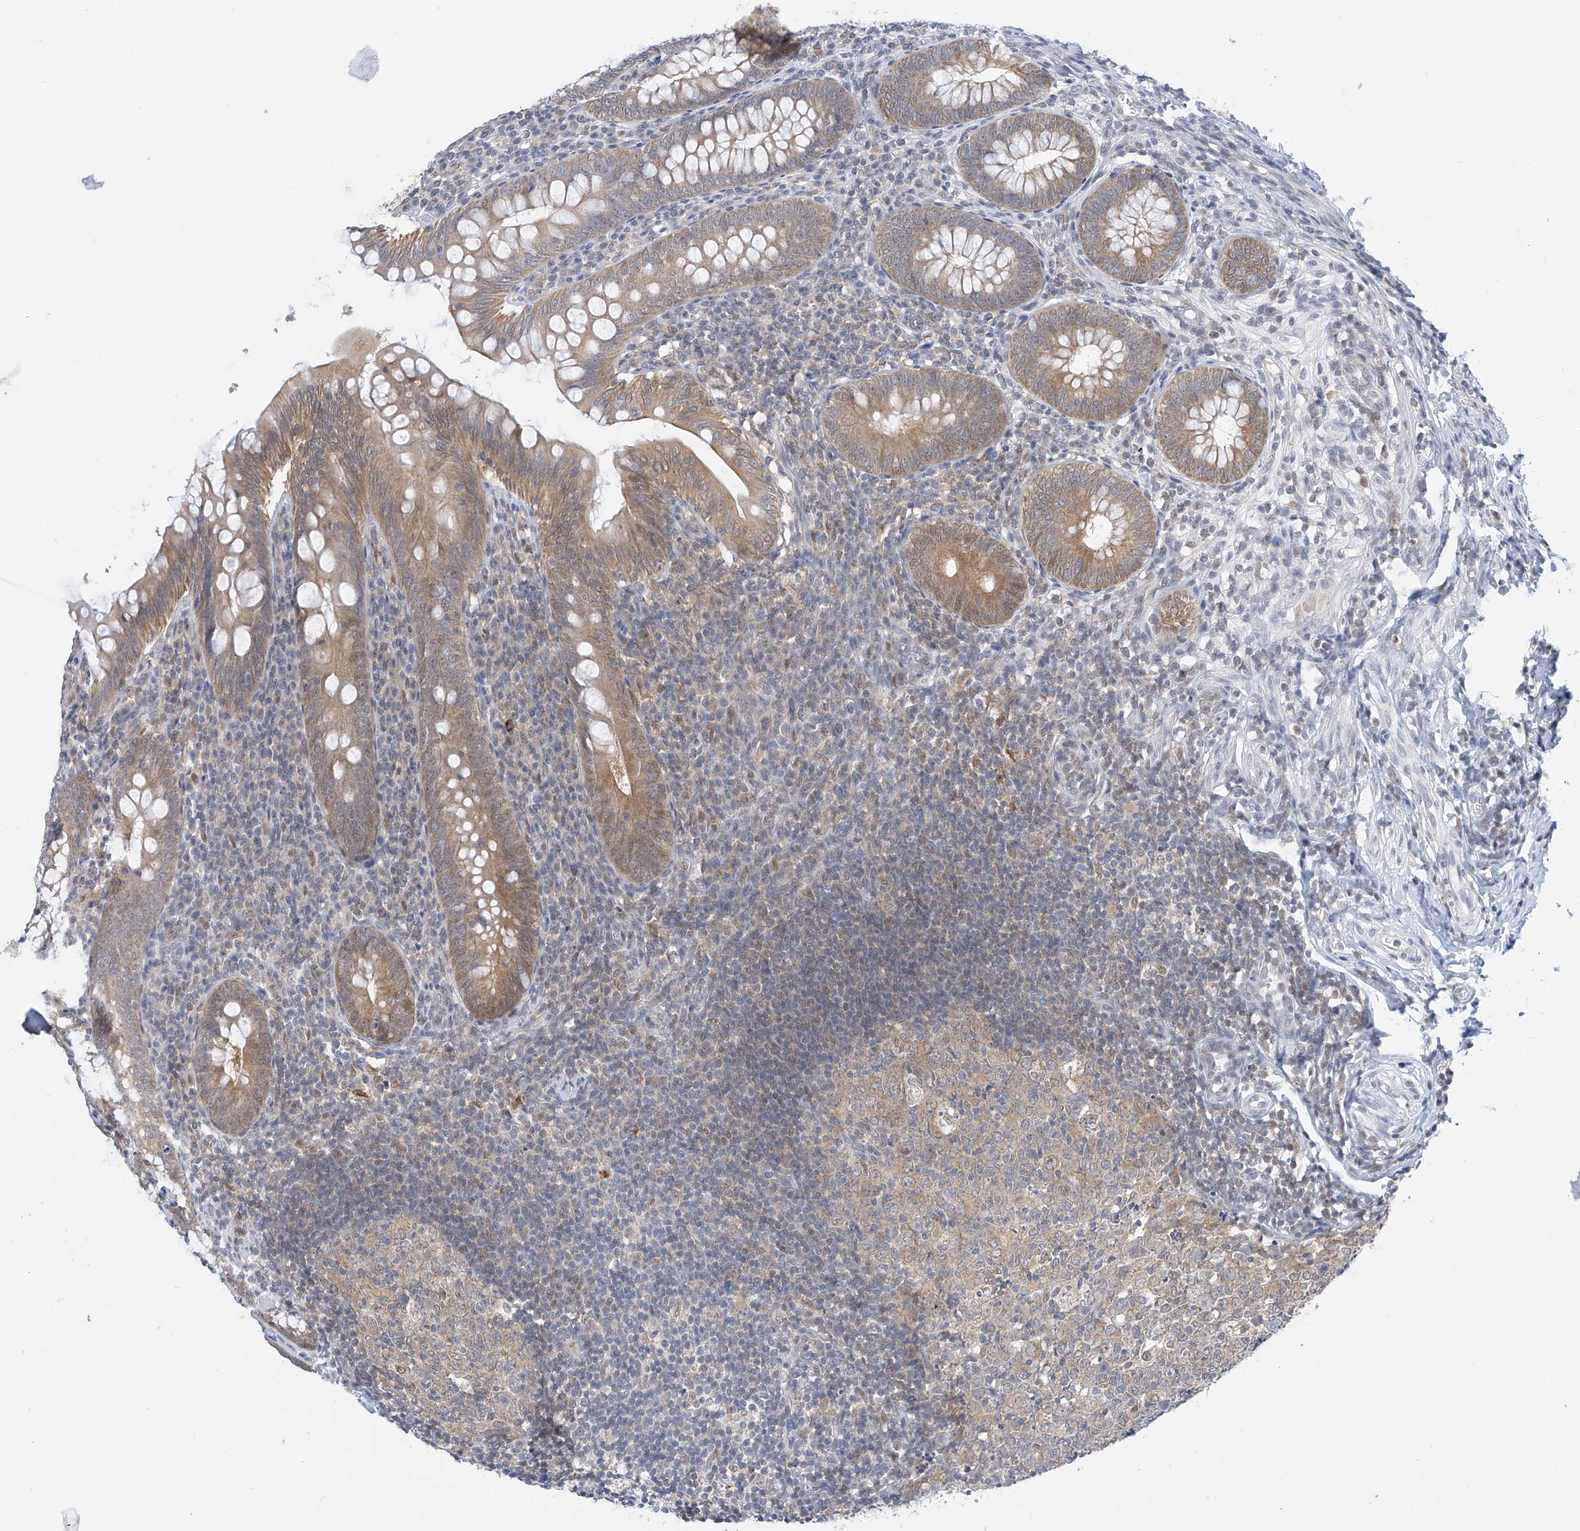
{"staining": {"intensity": "moderate", "quantity": ">75%", "location": "cytoplasmic/membranous"}, "tissue": "appendix", "cell_type": "Glandular cells", "image_type": "normal", "snomed": [{"axis": "morphology", "description": "Normal tissue, NOS"}, {"axis": "topography", "description": "Appendix"}], "caption": "High-power microscopy captured an IHC histopathology image of normal appendix, revealing moderate cytoplasmic/membranous staining in approximately >75% of glandular cells. Using DAB (3,3'-diaminobenzidine) (brown) and hematoxylin (blue) stains, captured at high magnification using brightfield microscopy.", "gene": "APLF", "patient": {"sex": "male", "age": 14}}